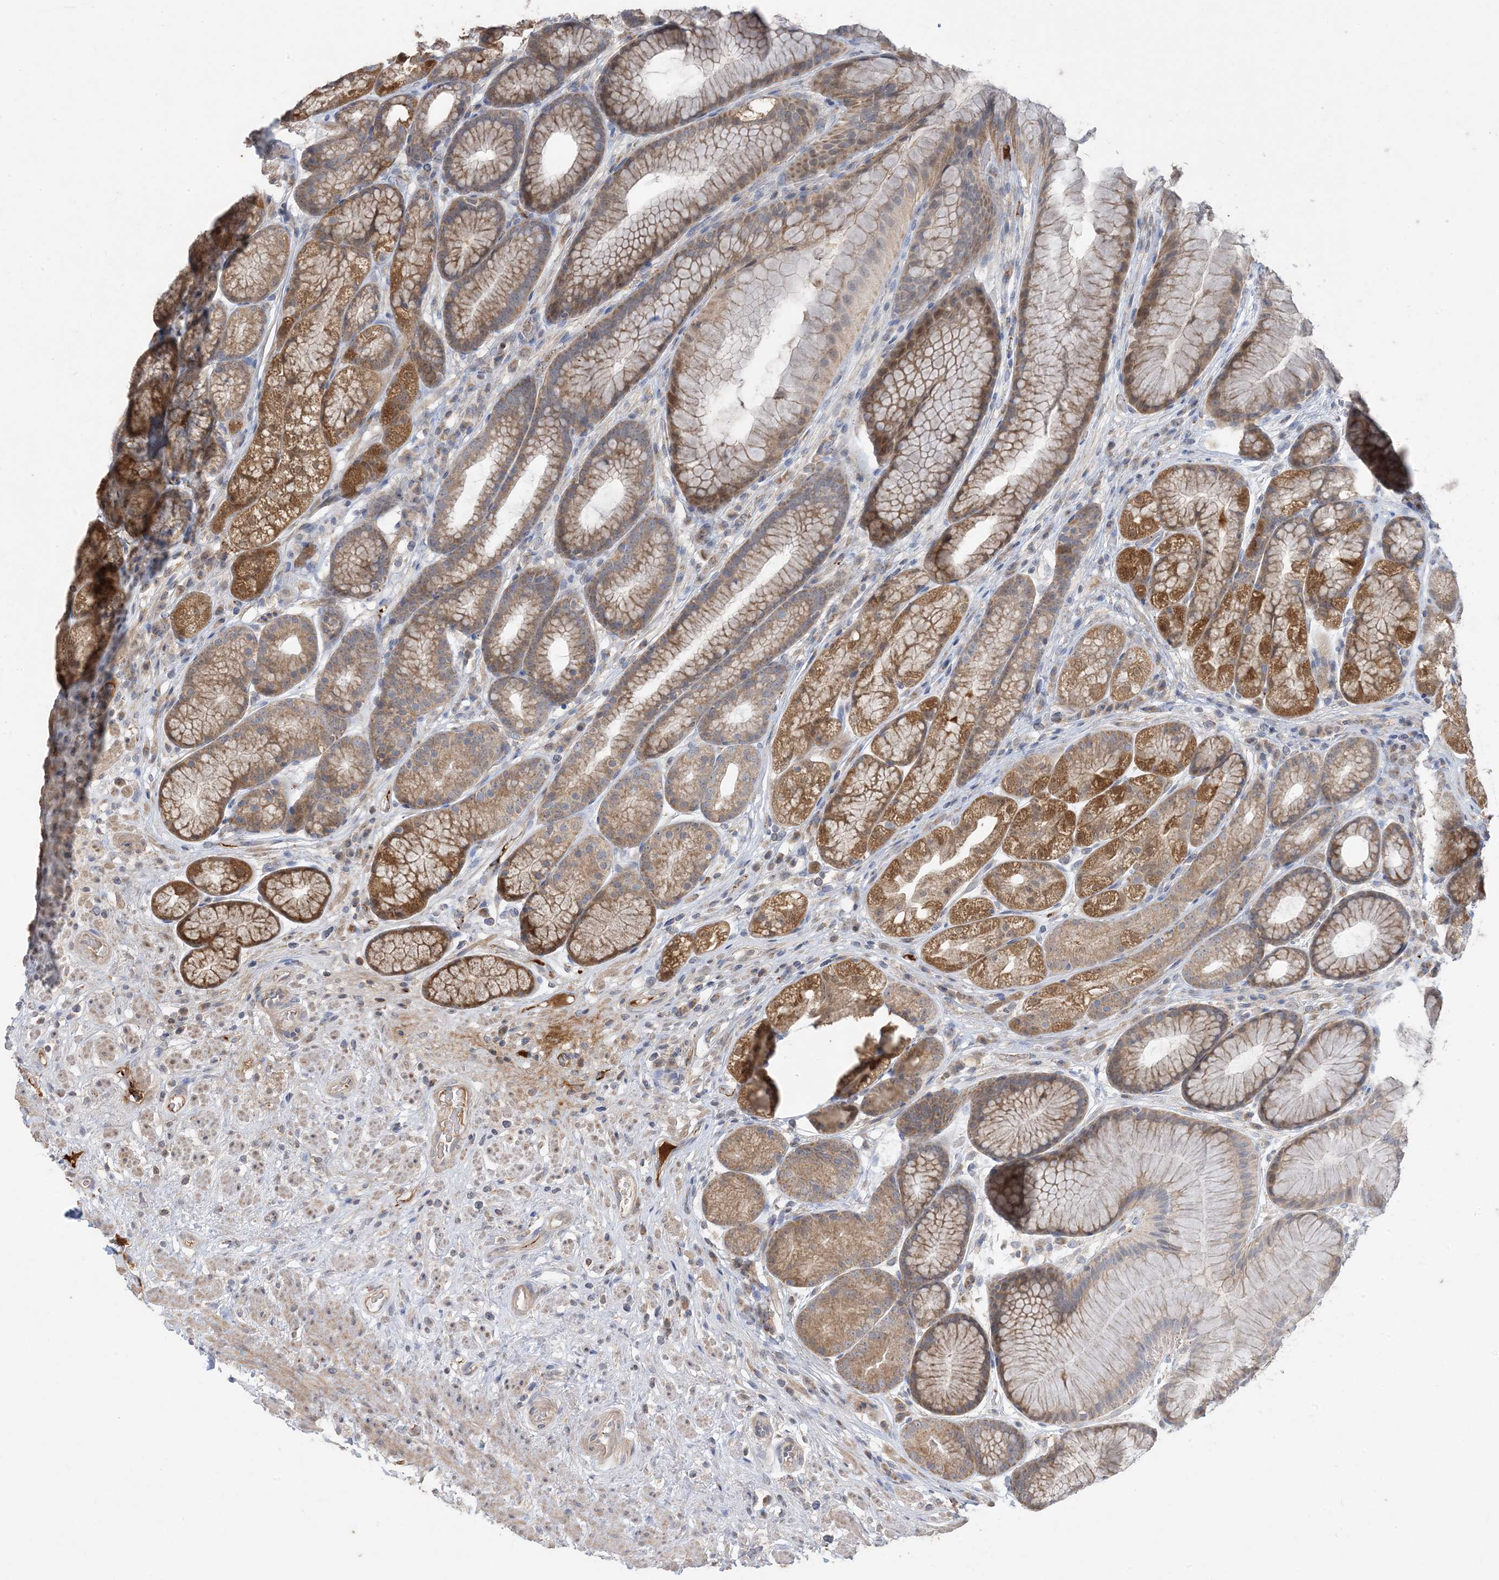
{"staining": {"intensity": "moderate", "quantity": ">75%", "location": "cytoplasmic/membranous"}, "tissue": "stomach", "cell_type": "Glandular cells", "image_type": "normal", "snomed": [{"axis": "morphology", "description": "Normal tissue, NOS"}, {"axis": "topography", "description": "Stomach"}], "caption": "Moderate cytoplasmic/membranous staining for a protein is present in approximately >75% of glandular cells of normal stomach using IHC.", "gene": "ECHDC1", "patient": {"sex": "male", "age": 57}}